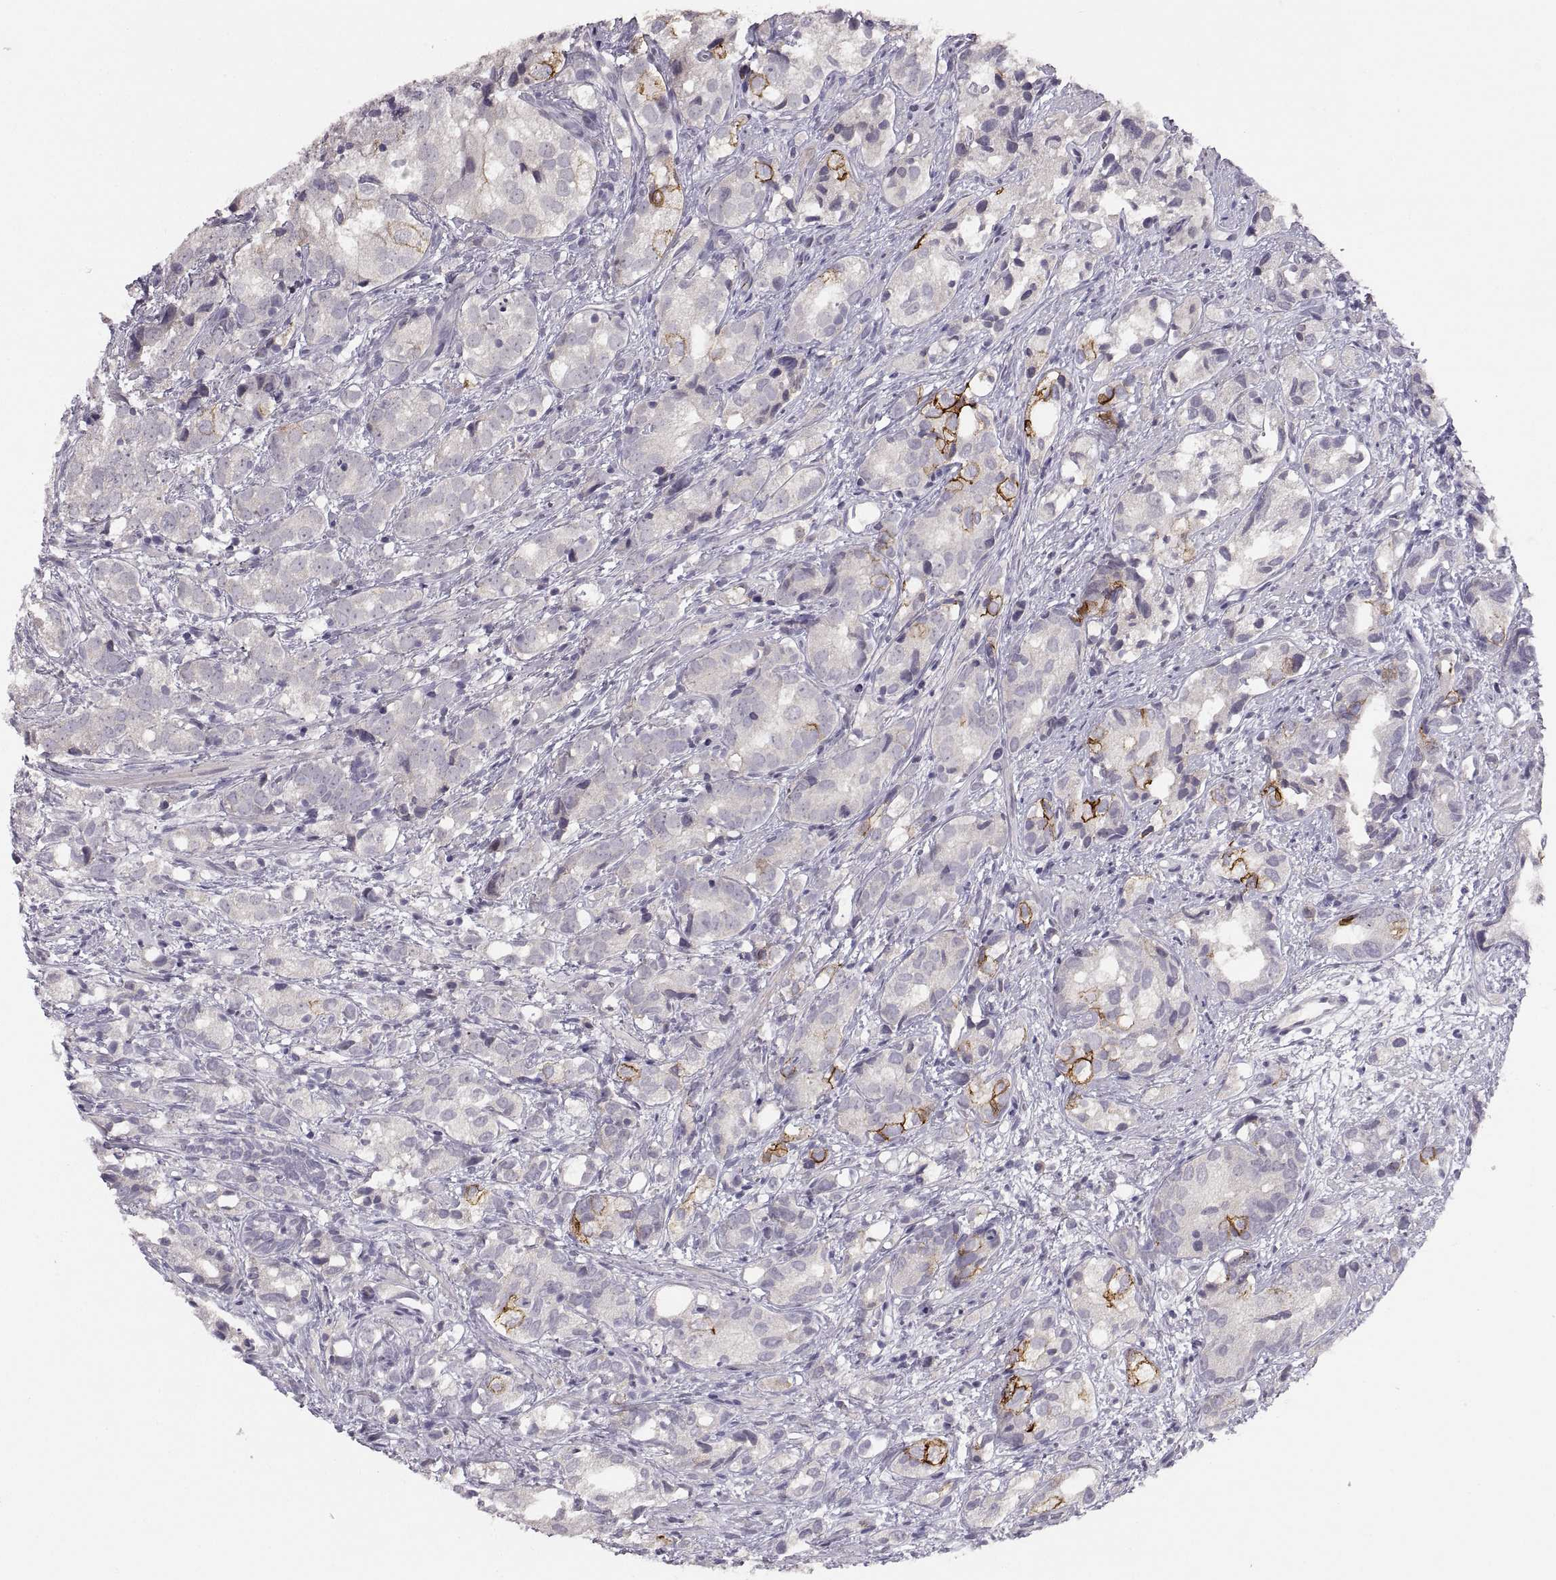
{"staining": {"intensity": "strong", "quantity": "<25%", "location": "cytoplasmic/membranous"}, "tissue": "prostate cancer", "cell_type": "Tumor cells", "image_type": "cancer", "snomed": [{"axis": "morphology", "description": "Adenocarcinoma, High grade"}, {"axis": "topography", "description": "Prostate"}], "caption": "Prostate cancer stained with a brown dye exhibits strong cytoplasmic/membranous positive expression in about <25% of tumor cells.", "gene": "CDH2", "patient": {"sex": "male", "age": 82}}